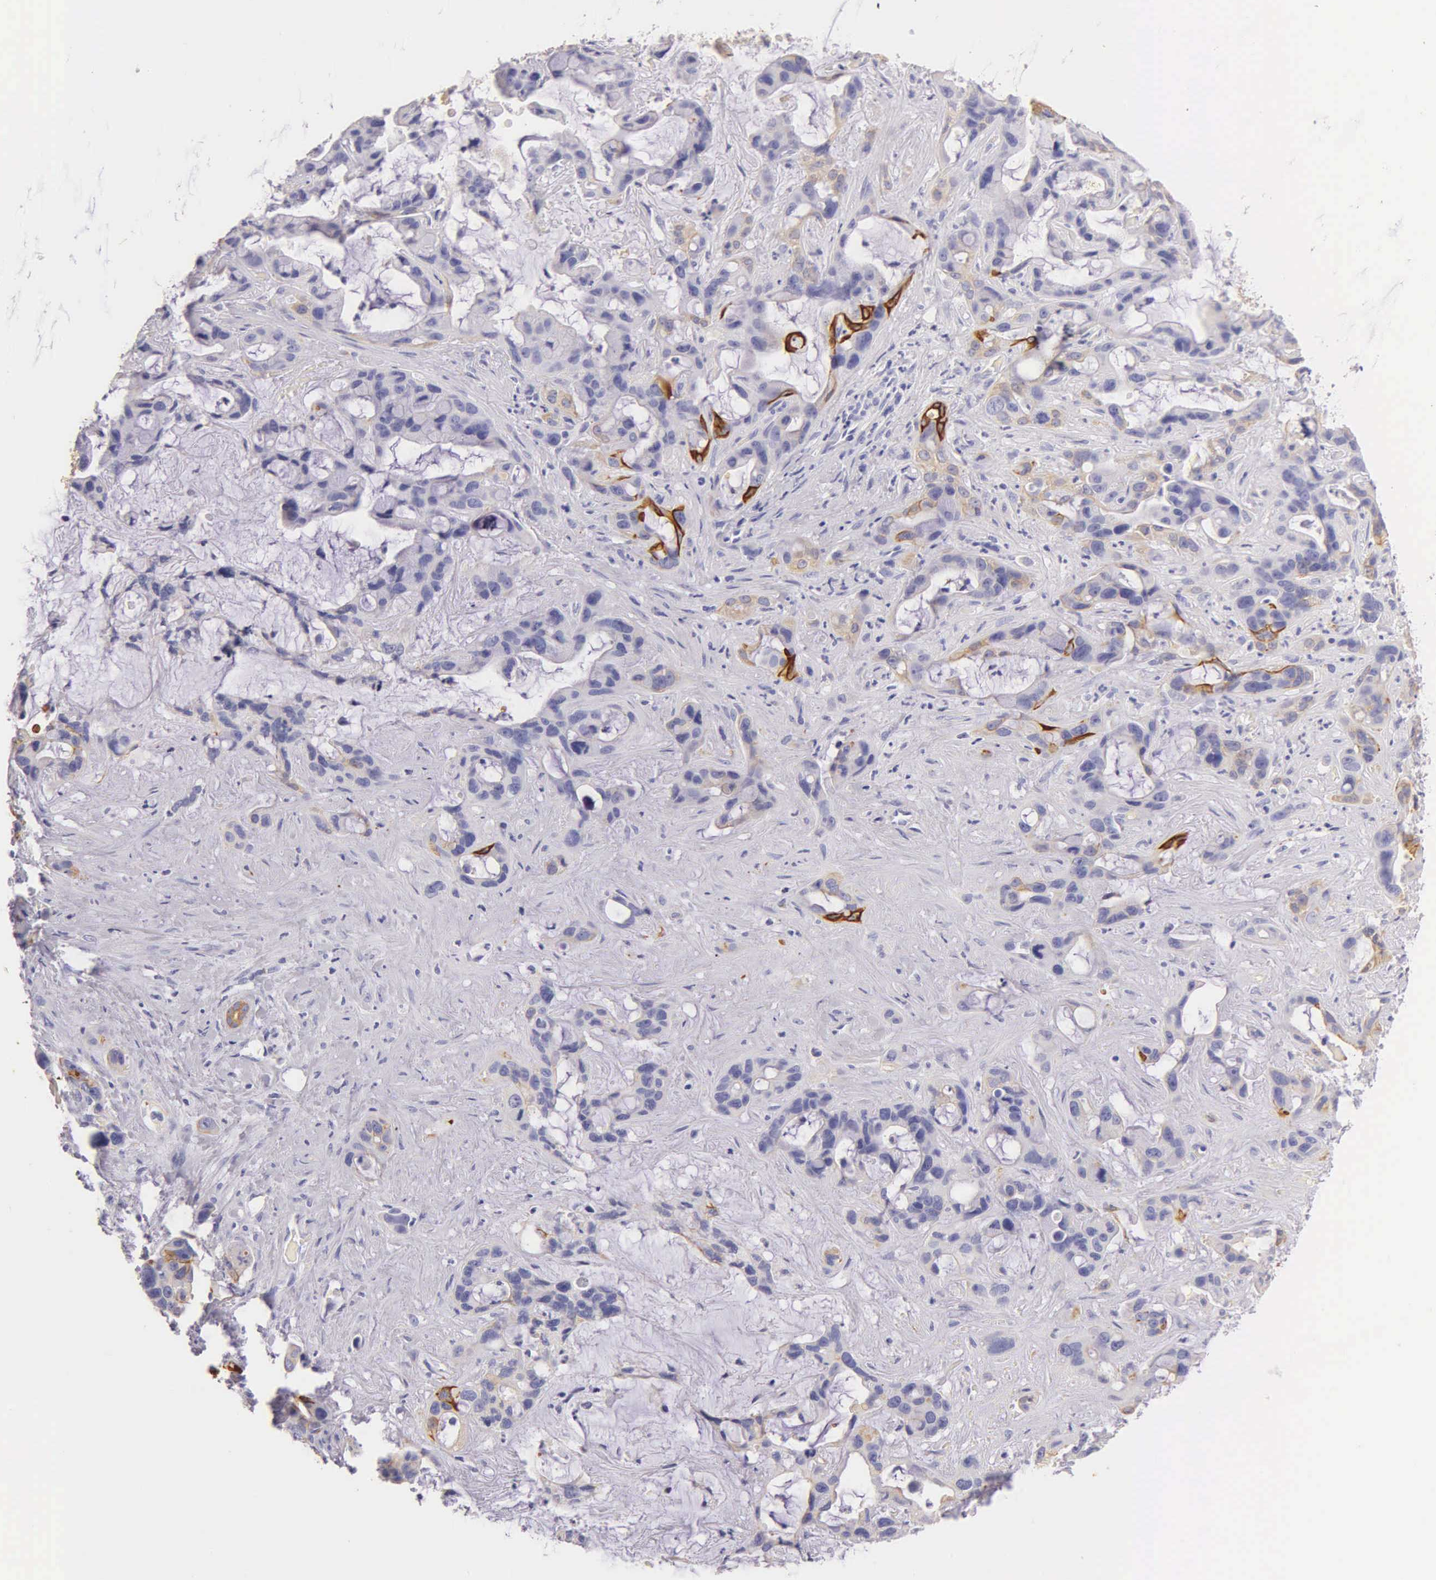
{"staining": {"intensity": "weak", "quantity": "<25%", "location": "cytoplasmic/membranous"}, "tissue": "liver cancer", "cell_type": "Tumor cells", "image_type": "cancer", "snomed": [{"axis": "morphology", "description": "Cholangiocarcinoma"}, {"axis": "topography", "description": "Liver"}], "caption": "Liver cancer (cholangiocarcinoma) stained for a protein using IHC exhibits no expression tumor cells.", "gene": "KRT17", "patient": {"sex": "female", "age": 65}}